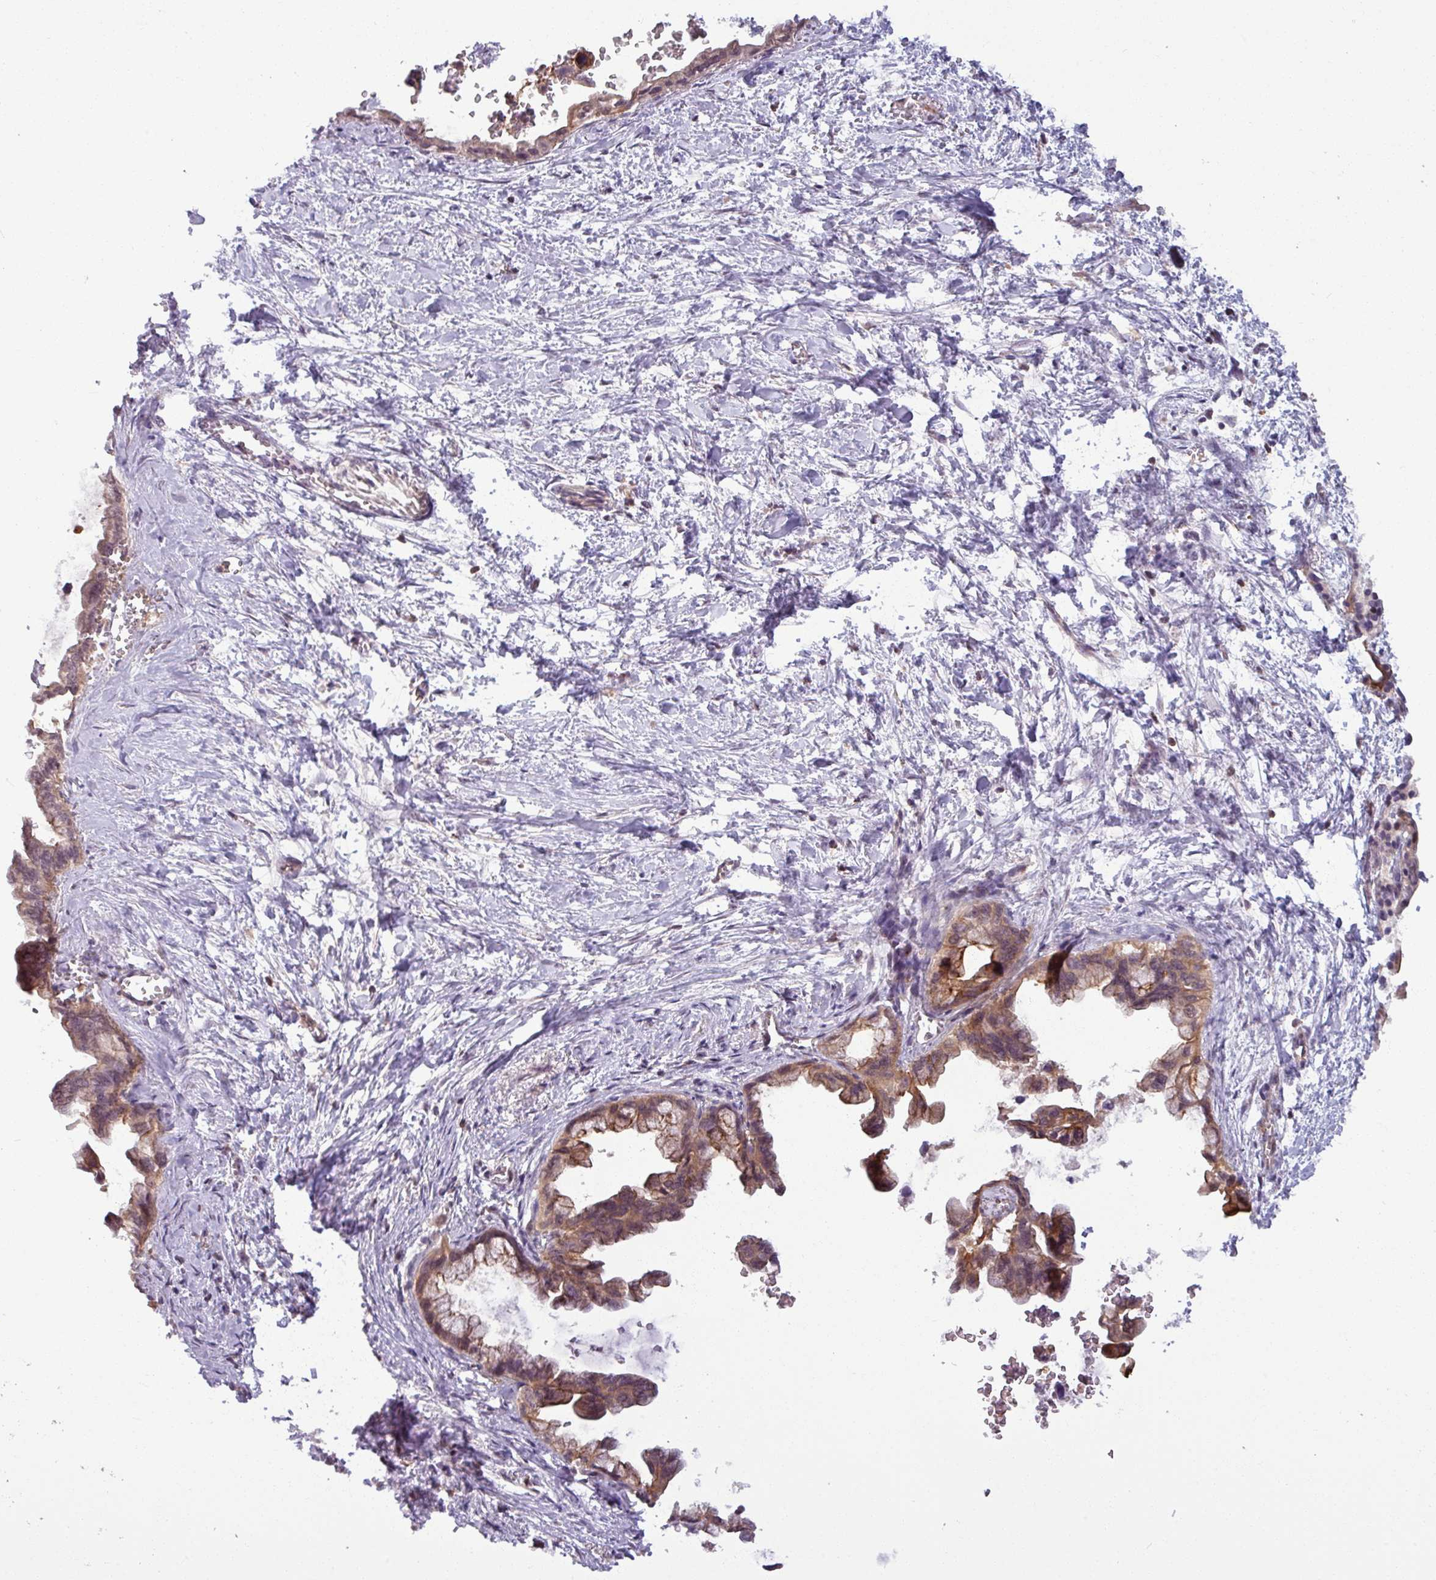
{"staining": {"intensity": "moderate", "quantity": ">75%", "location": "cytoplasmic/membranous"}, "tissue": "pancreatic cancer", "cell_type": "Tumor cells", "image_type": "cancer", "snomed": [{"axis": "morphology", "description": "Adenocarcinoma, NOS"}, {"axis": "topography", "description": "Pancreas"}], "caption": "Protein expression analysis of human pancreatic cancer (adenocarcinoma) reveals moderate cytoplasmic/membranous positivity in approximately >75% of tumor cells. (brown staining indicates protein expression, while blue staining denotes nuclei).", "gene": "TUSC3", "patient": {"sex": "male", "age": 61}}